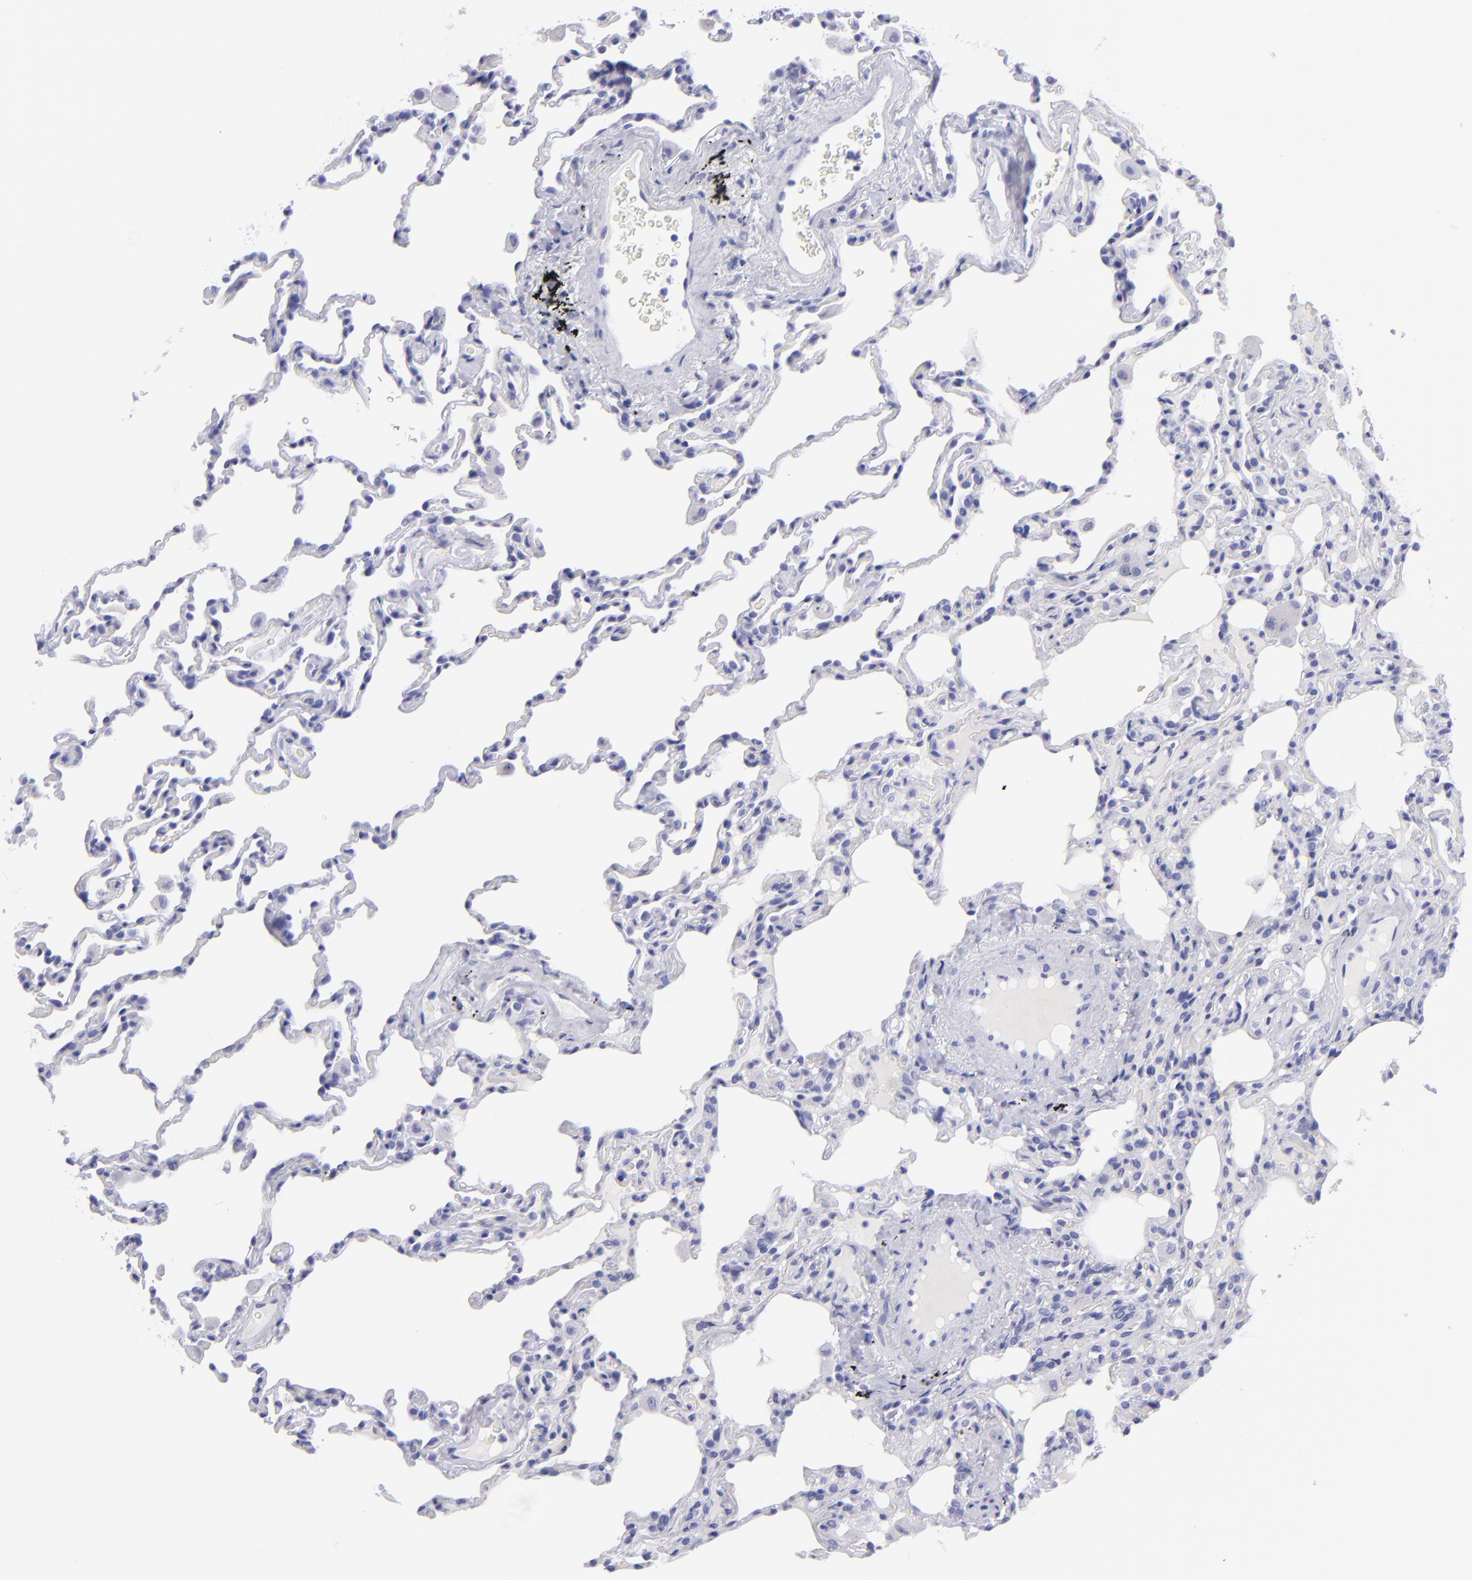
{"staining": {"intensity": "negative", "quantity": "none", "location": "none"}, "tissue": "lung", "cell_type": "Alveolar cells", "image_type": "normal", "snomed": [{"axis": "morphology", "description": "Normal tissue, NOS"}, {"axis": "topography", "description": "Lung"}], "caption": "Immunohistochemical staining of unremarkable lung demonstrates no significant positivity in alveolar cells. (DAB immunohistochemistry (IHC) visualized using brightfield microscopy, high magnification).", "gene": "CNP", "patient": {"sex": "male", "age": 59}}